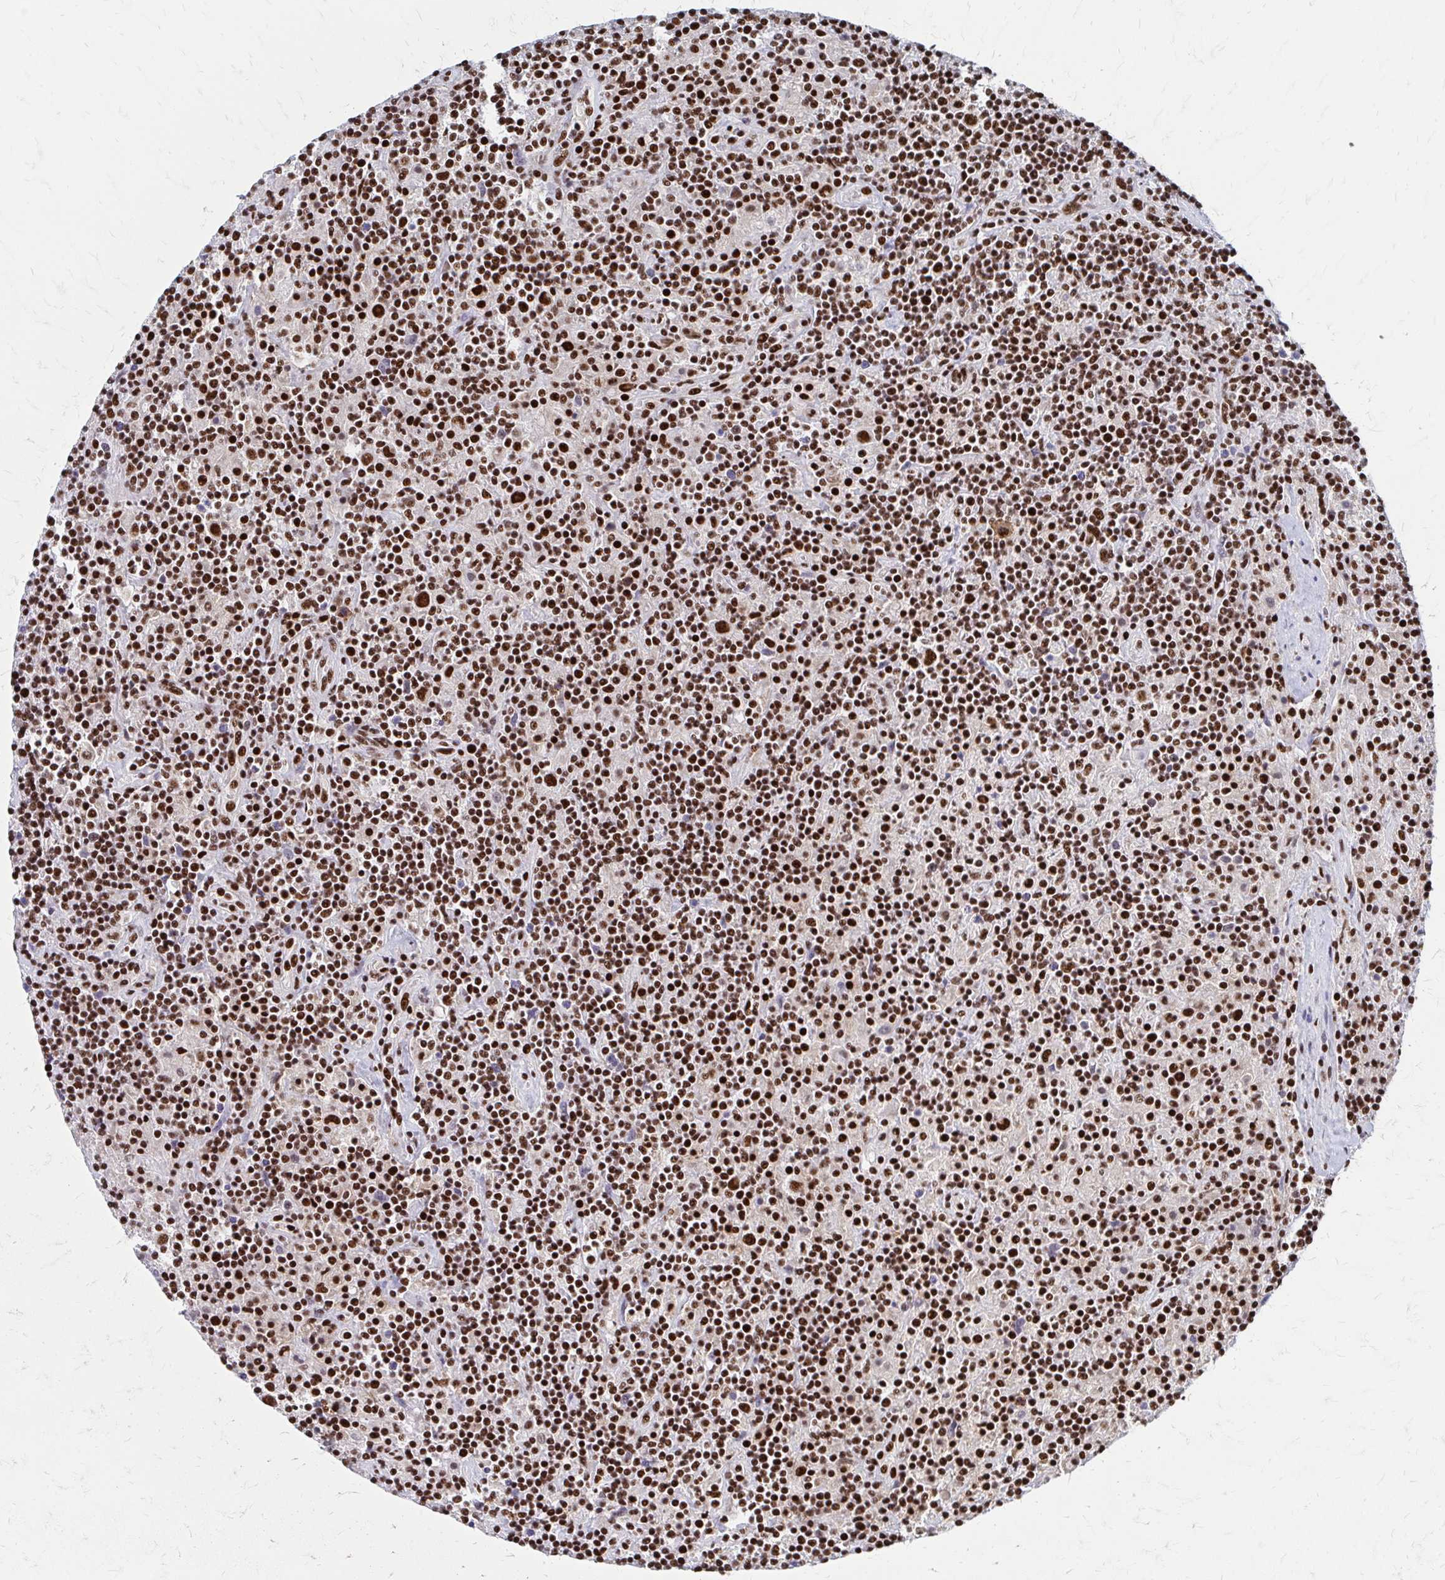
{"staining": {"intensity": "strong", "quantity": ">75%", "location": "nuclear"}, "tissue": "lymphoma", "cell_type": "Tumor cells", "image_type": "cancer", "snomed": [{"axis": "morphology", "description": "Hodgkin's disease, NOS"}, {"axis": "topography", "description": "Lymph node"}], "caption": "Lymphoma stained with DAB IHC exhibits high levels of strong nuclear positivity in approximately >75% of tumor cells.", "gene": "CNKSR3", "patient": {"sex": "male", "age": 70}}